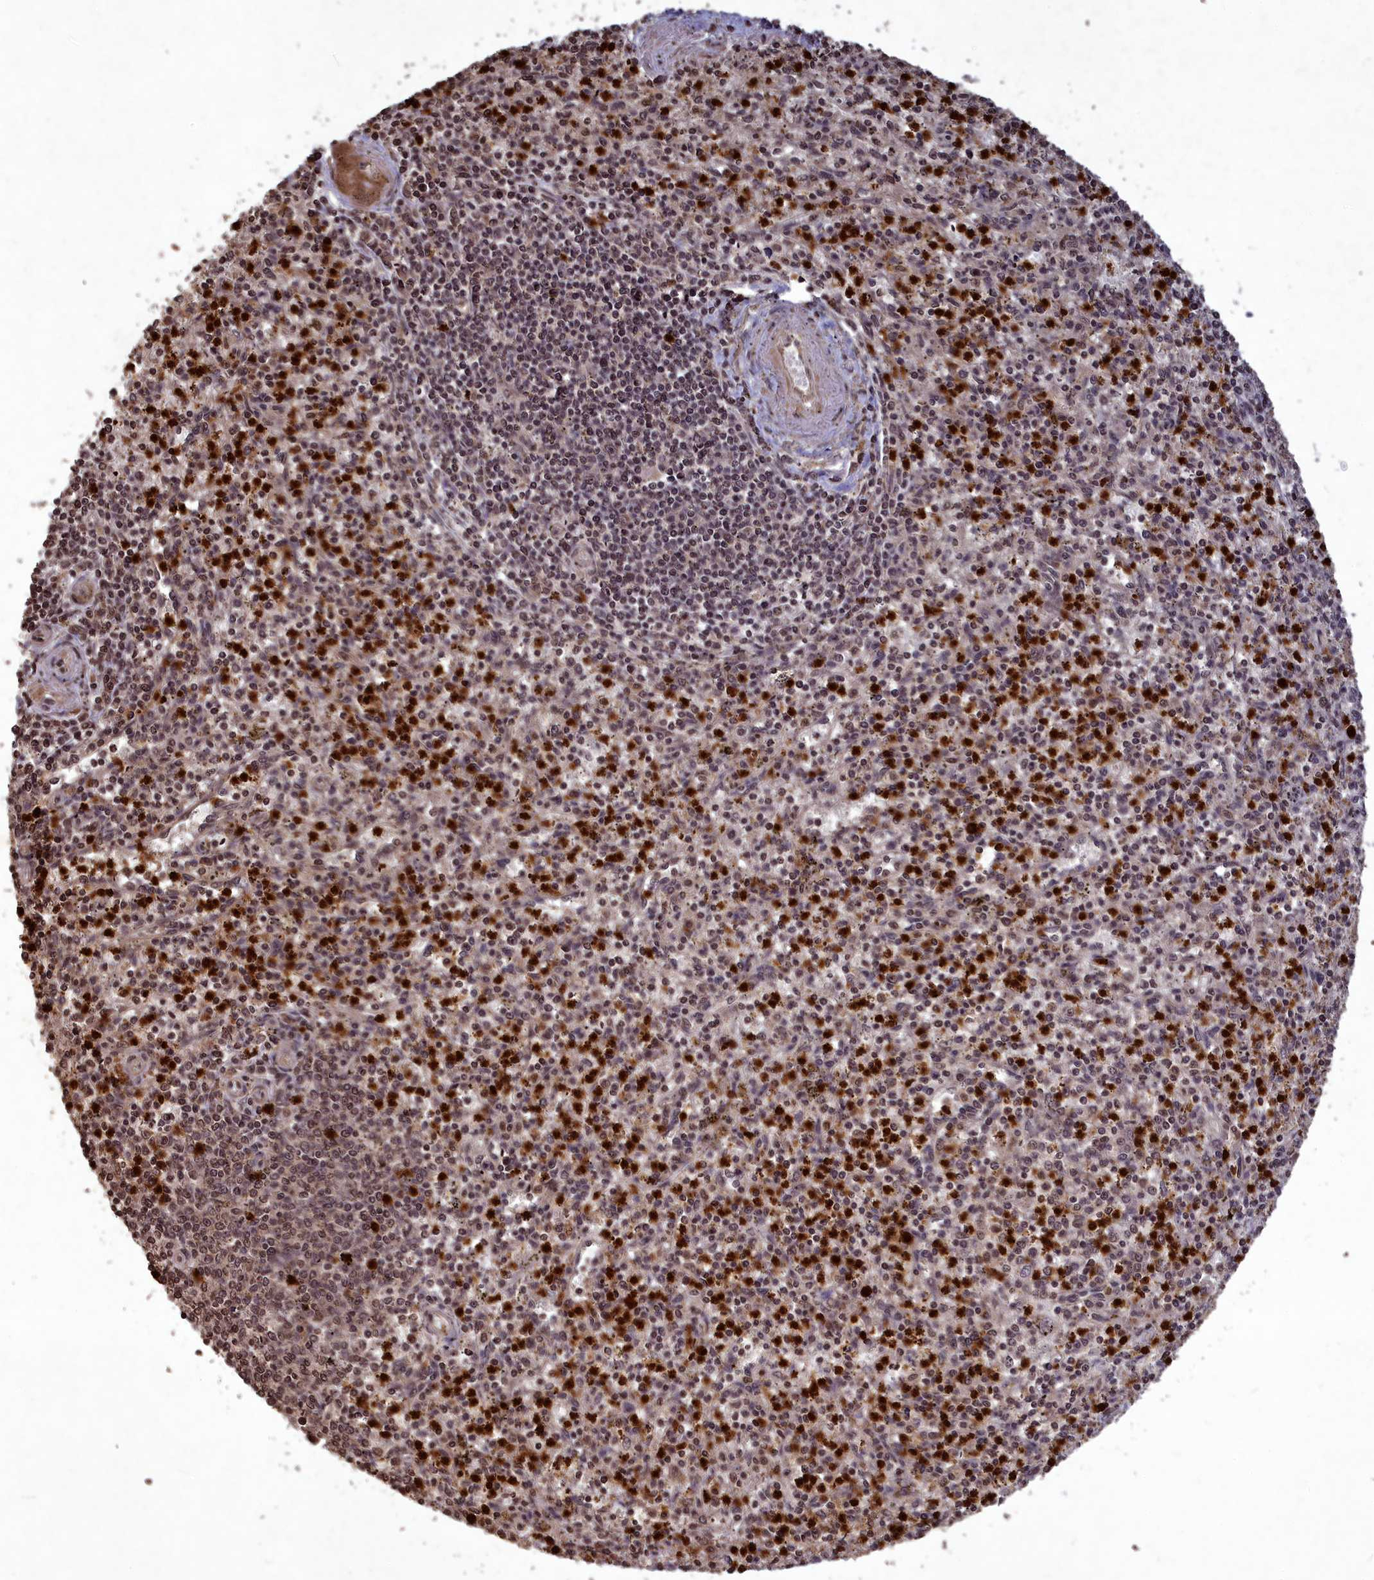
{"staining": {"intensity": "strong", "quantity": "25%-75%", "location": "cytoplasmic/membranous,nuclear"}, "tissue": "spleen", "cell_type": "Cells in red pulp", "image_type": "normal", "snomed": [{"axis": "morphology", "description": "Normal tissue, NOS"}, {"axis": "topography", "description": "Spleen"}], "caption": "Cells in red pulp reveal strong cytoplasmic/membranous,nuclear staining in about 25%-75% of cells in unremarkable spleen. (Brightfield microscopy of DAB IHC at high magnification).", "gene": "SRMS", "patient": {"sex": "male", "age": 72}}